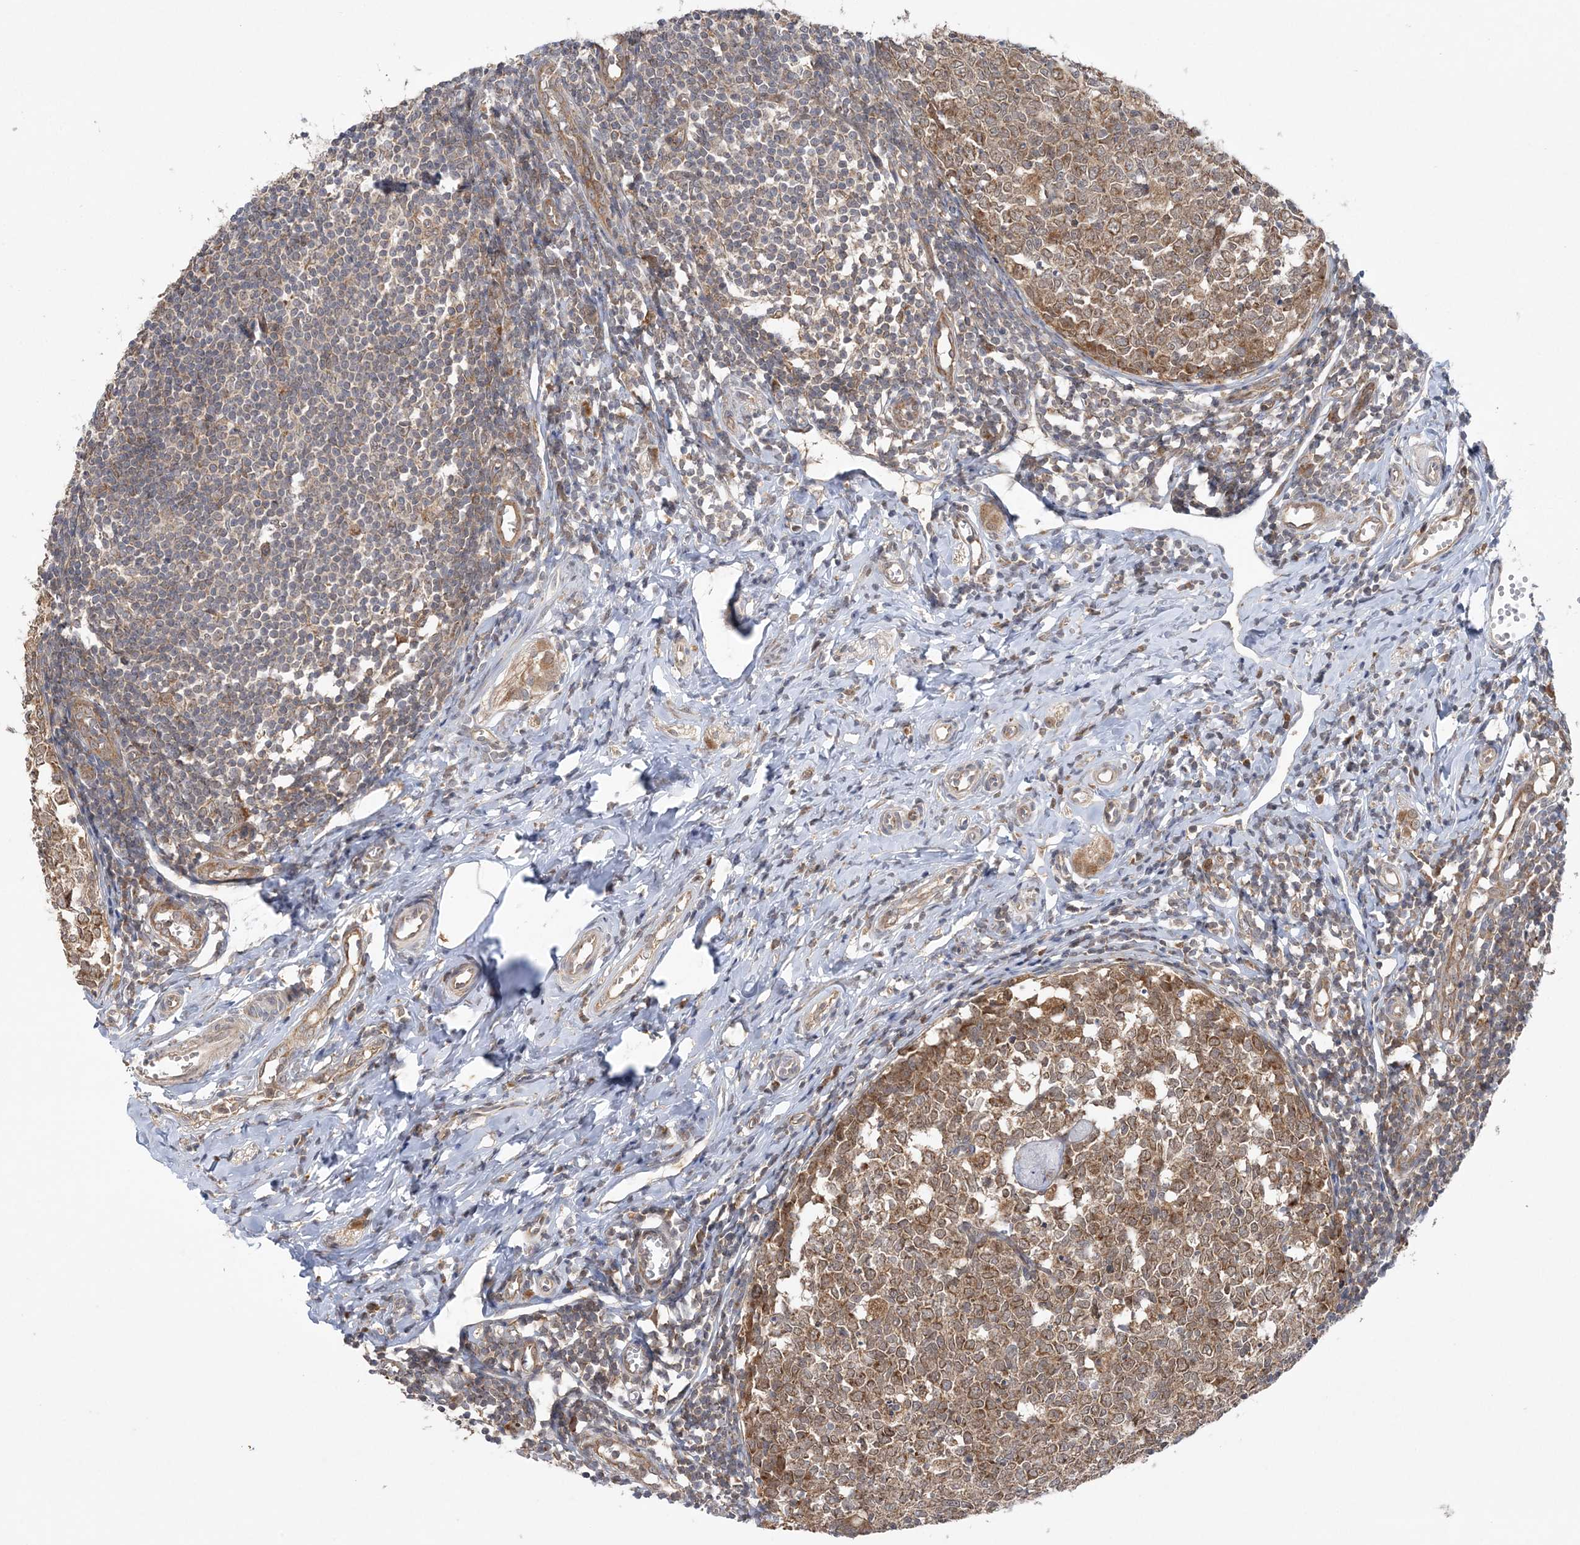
{"staining": {"intensity": "moderate", "quantity": ">75%", "location": "cytoplasmic/membranous"}, "tissue": "appendix", "cell_type": "Glandular cells", "image_type": "normal", "snomed": [{"axis": "morphology", "description": "Normal tissue, NOS"}, {"axis": "topography", "description": "Appendix"}], "caption": "About >75% of glandular cells in benign human appendix reveal moderate cytoplasmic/membranous protein expression as visualized by brown immunohistochemical staining.", "gene": "MMADHC", "patient": {"sex": "male", "age": 14}}